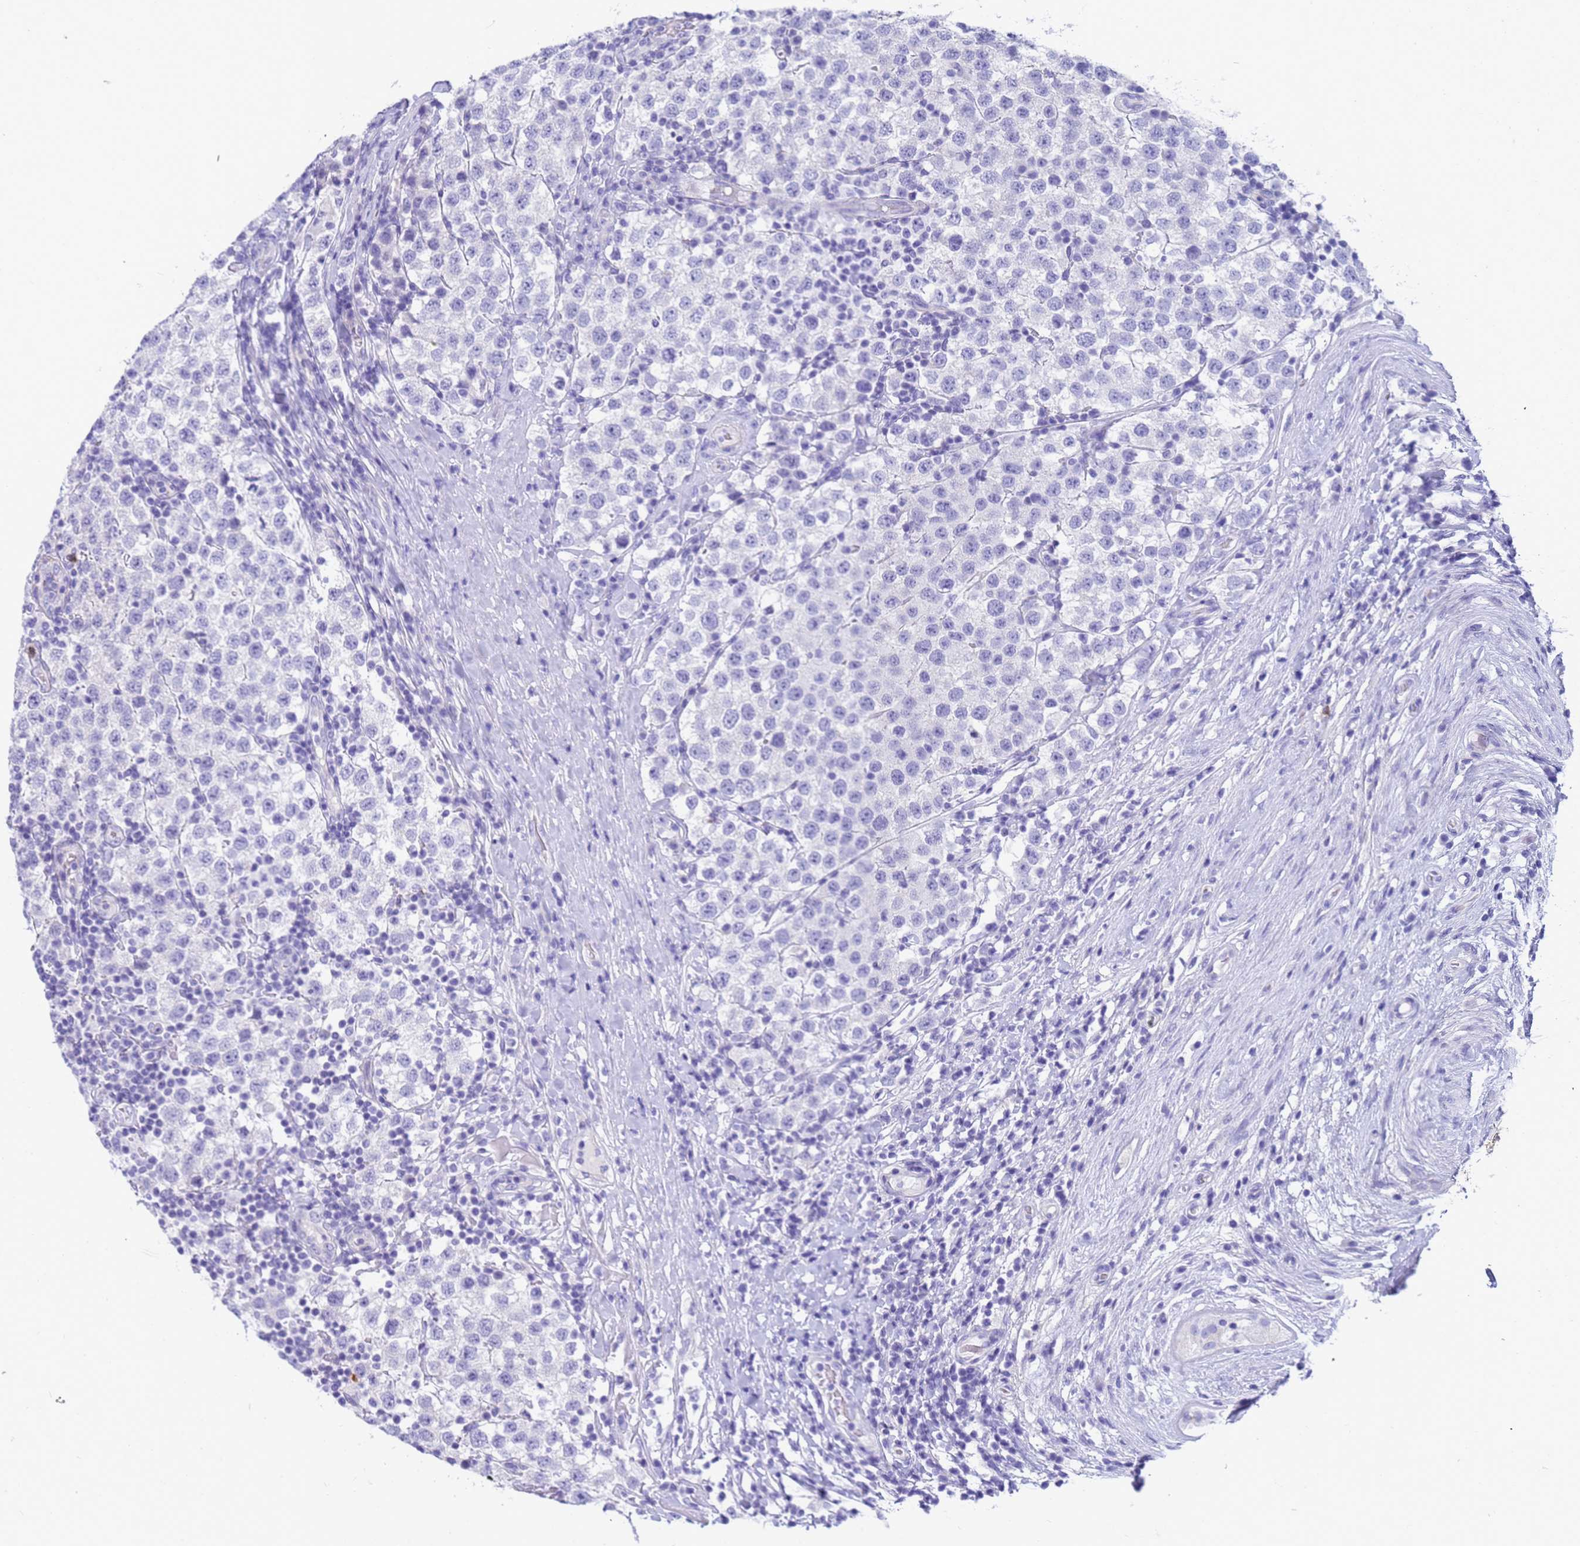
{"staining": {"intensity": "negative", "quantity": "none", "location": "none"}, "tissue": "testis cancer", "cell_type": "Tumor cells", "image_type": "cancer", "snomed": [{"axis": "morphology", "description": "Seminoma, NOS"}, {"axis": "topography", "description": "Testis"}], "caption": "Seminoma (testis) was stained to show a protein in brown. There is no significant expression in tumor cells.", "gene": "RNASE2", "patient": {"sex": "male", "age": 34}}